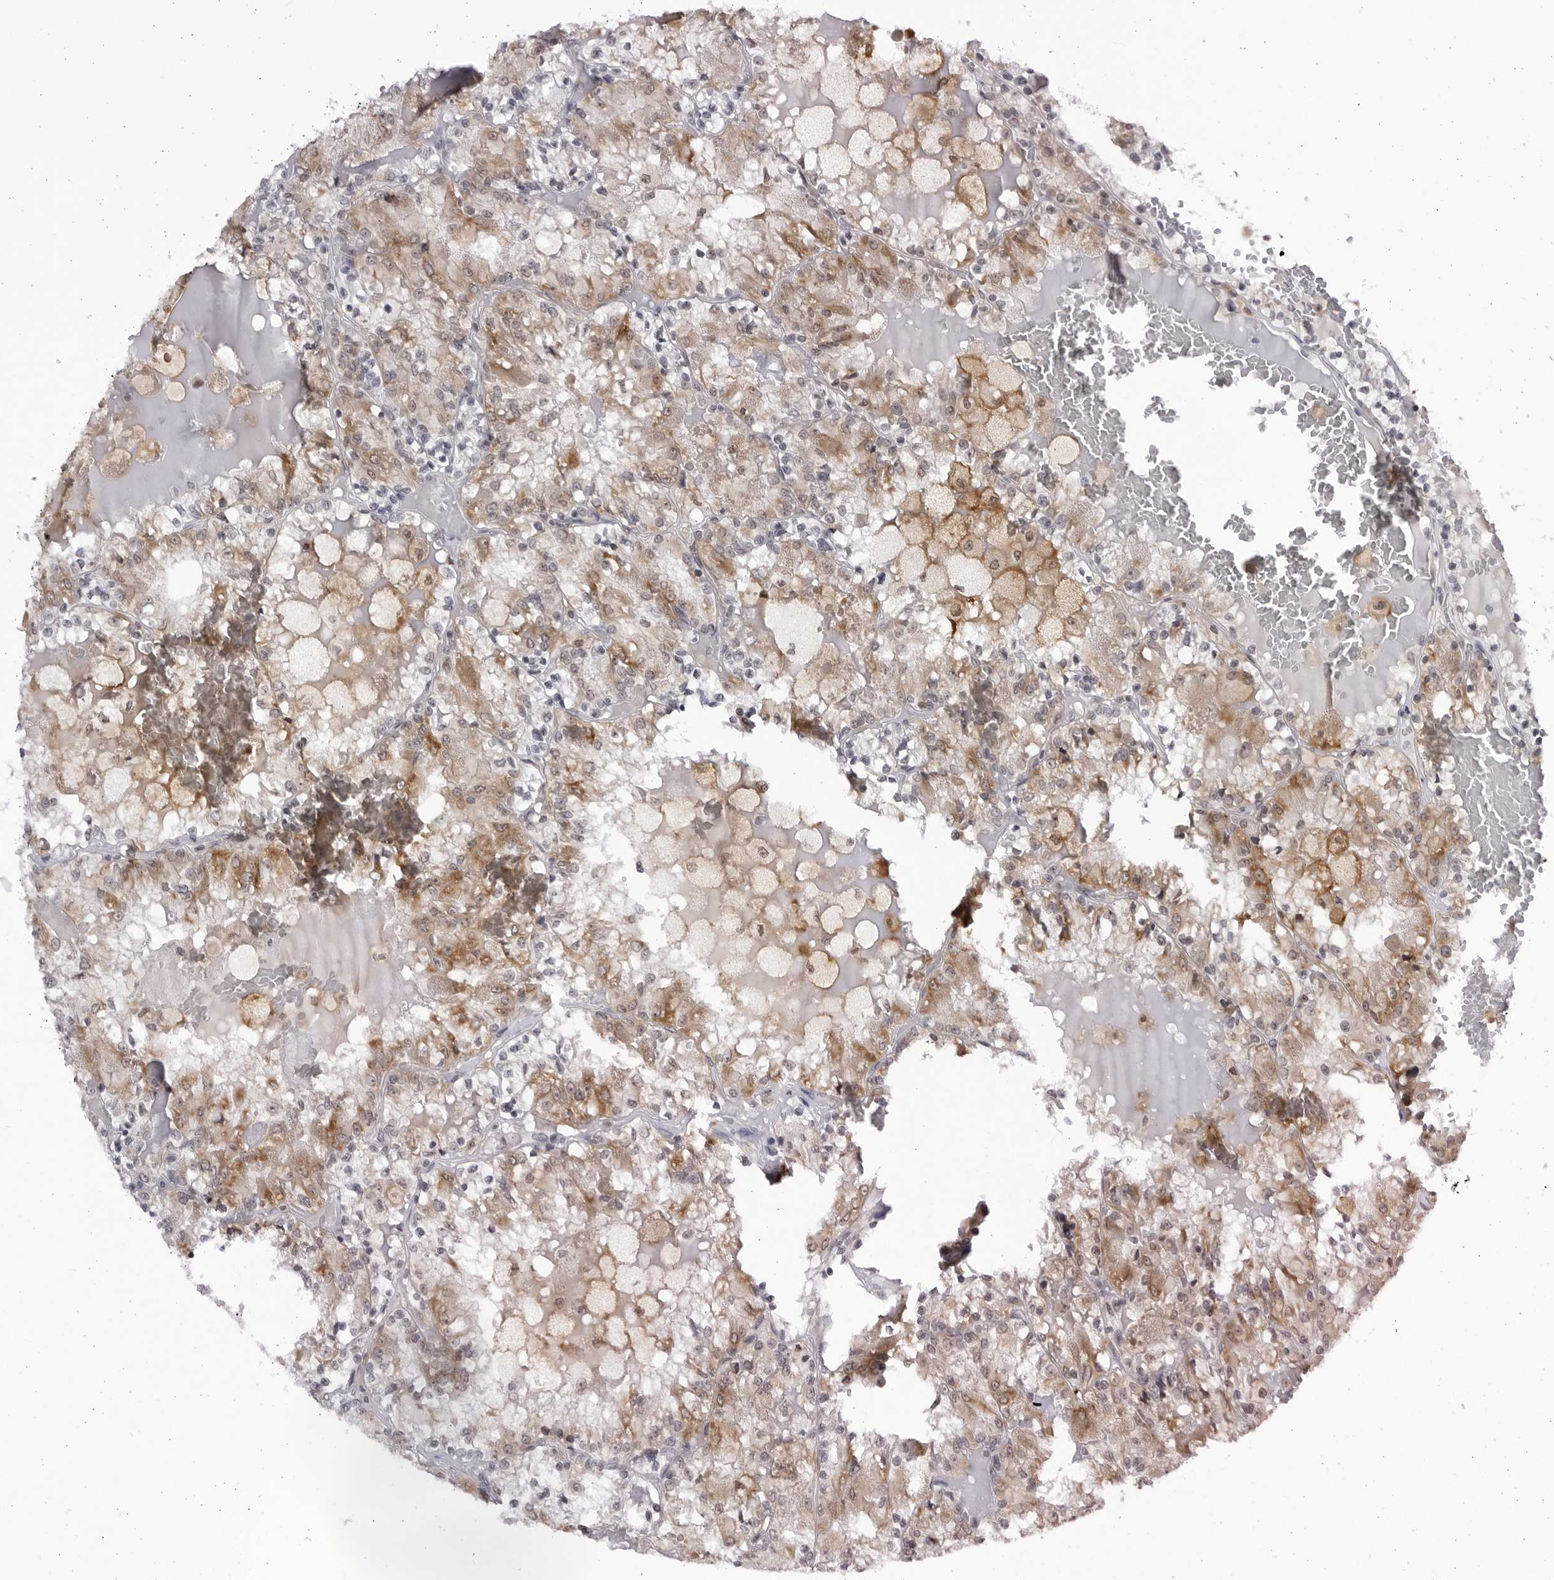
{"staining": {"intensity": "moderate", "quantity": ">75%", "location": "cytoplasmic/membranous"}, "tissue": "renal cancer", "cell_type": "Tumor cells", "image_type": "cancer", "snomed": [{"axis": "morphology", "description": "Adenocarcinoma, NOS"}, {"axis": "topography", "description": "Kidney"}], "caption": "Immunohistochemical staining of renal cancer displays moderate cytoplasmic/membranous protein expression in about >75% of tumor cells.", "gene": "SLC25A22", "patient": {"sex": "female", "age": 56}}